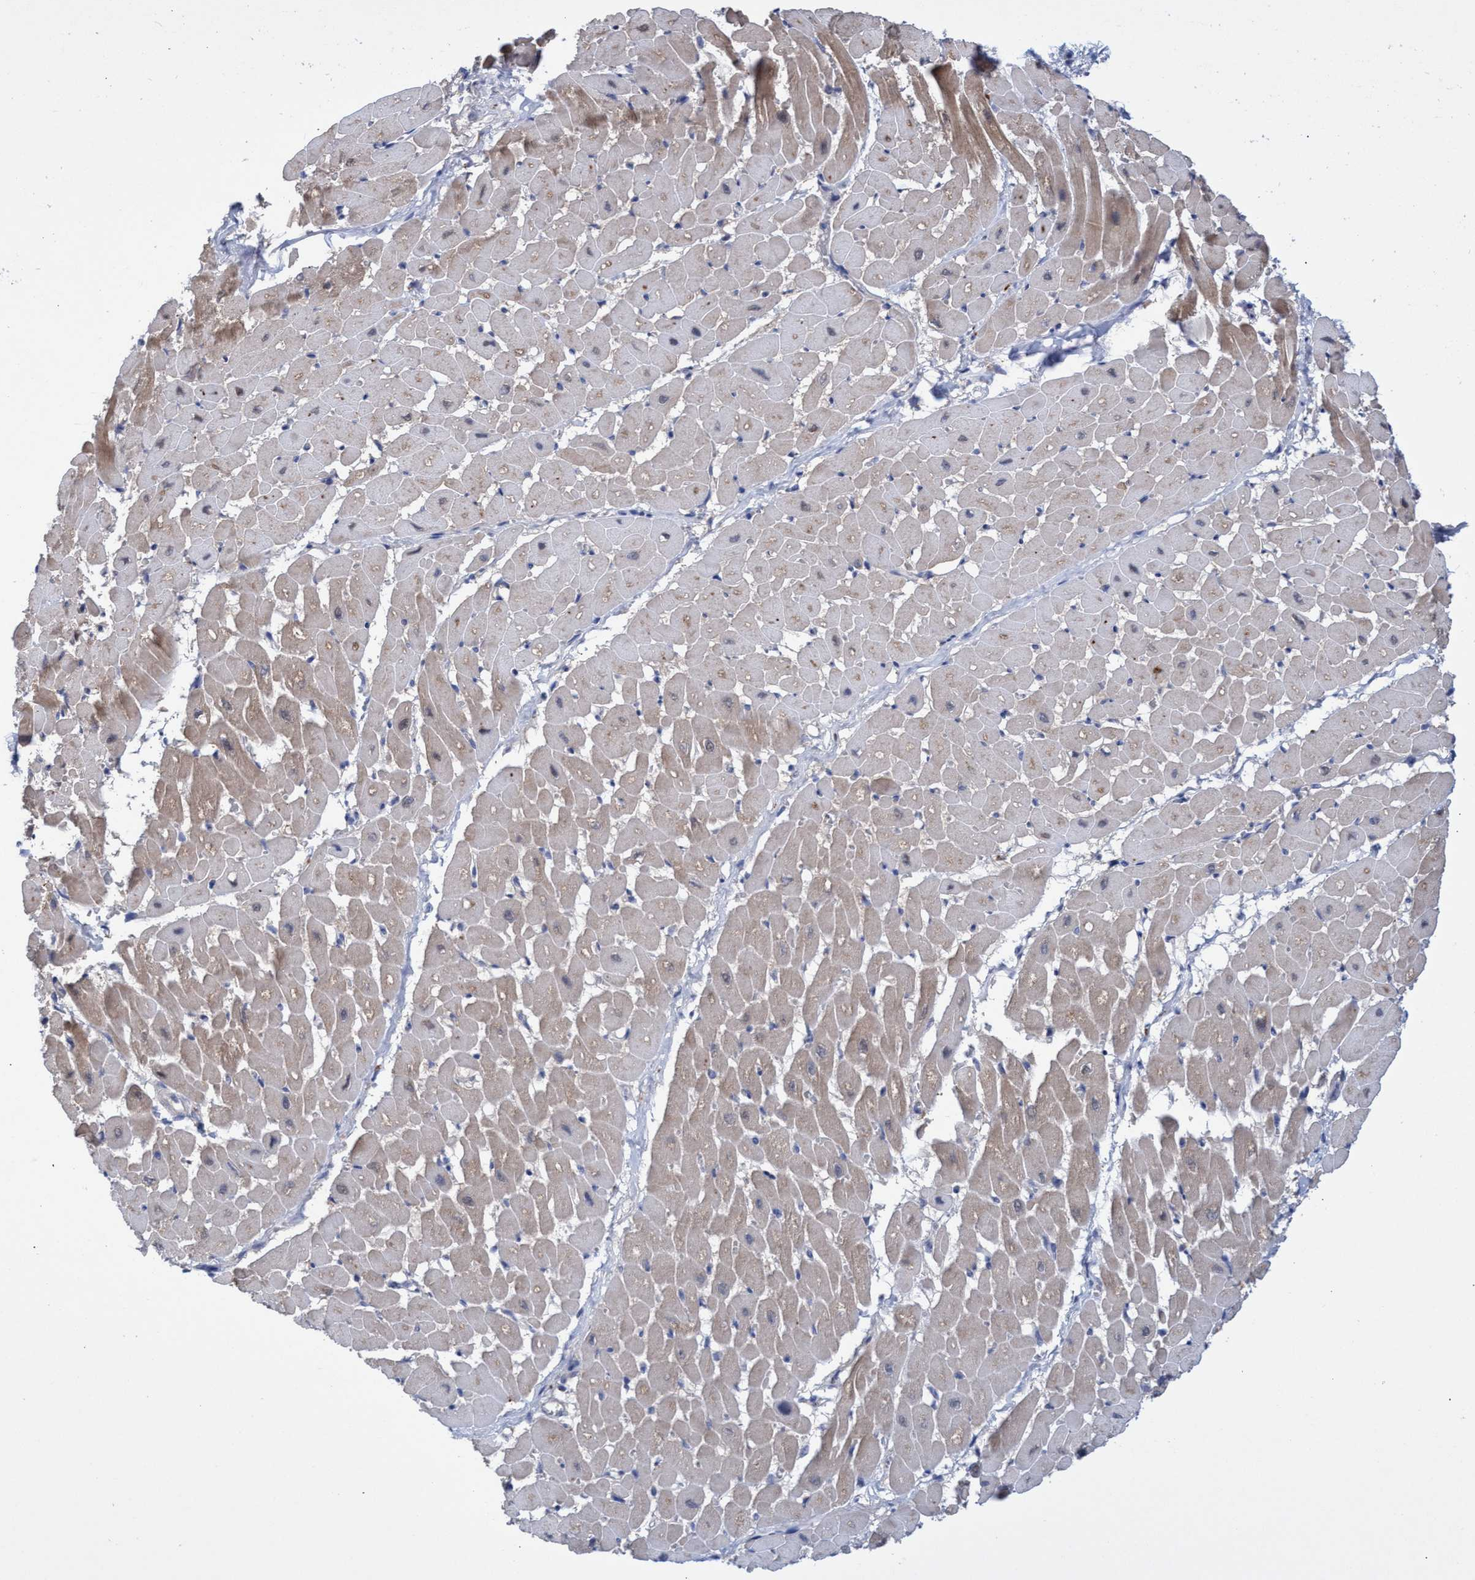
{"staining": {"intensity": "weak", "quantity": "25%-75%", "location": "cytoplasmic/membranous"}, "tissue": "heart muscle", "cell_type": "Cardiomyocytes", "image_type": "normal", "snomed": [{"axis": "morphology", "description": "Normal tissue, NOS"}, {"axis": "topography", "description": "Heart"}], "caption": "This histopathology image displays unremarkable heart muscle stained with IHC to label a protein in brown. The cytoplasmic/membranous of cardiomyocytes show weak positivity for the protein. Nuclei are counter-stained blue.", "gene": "SVEP1", "patient": {"sex": "male", "age": 45}}